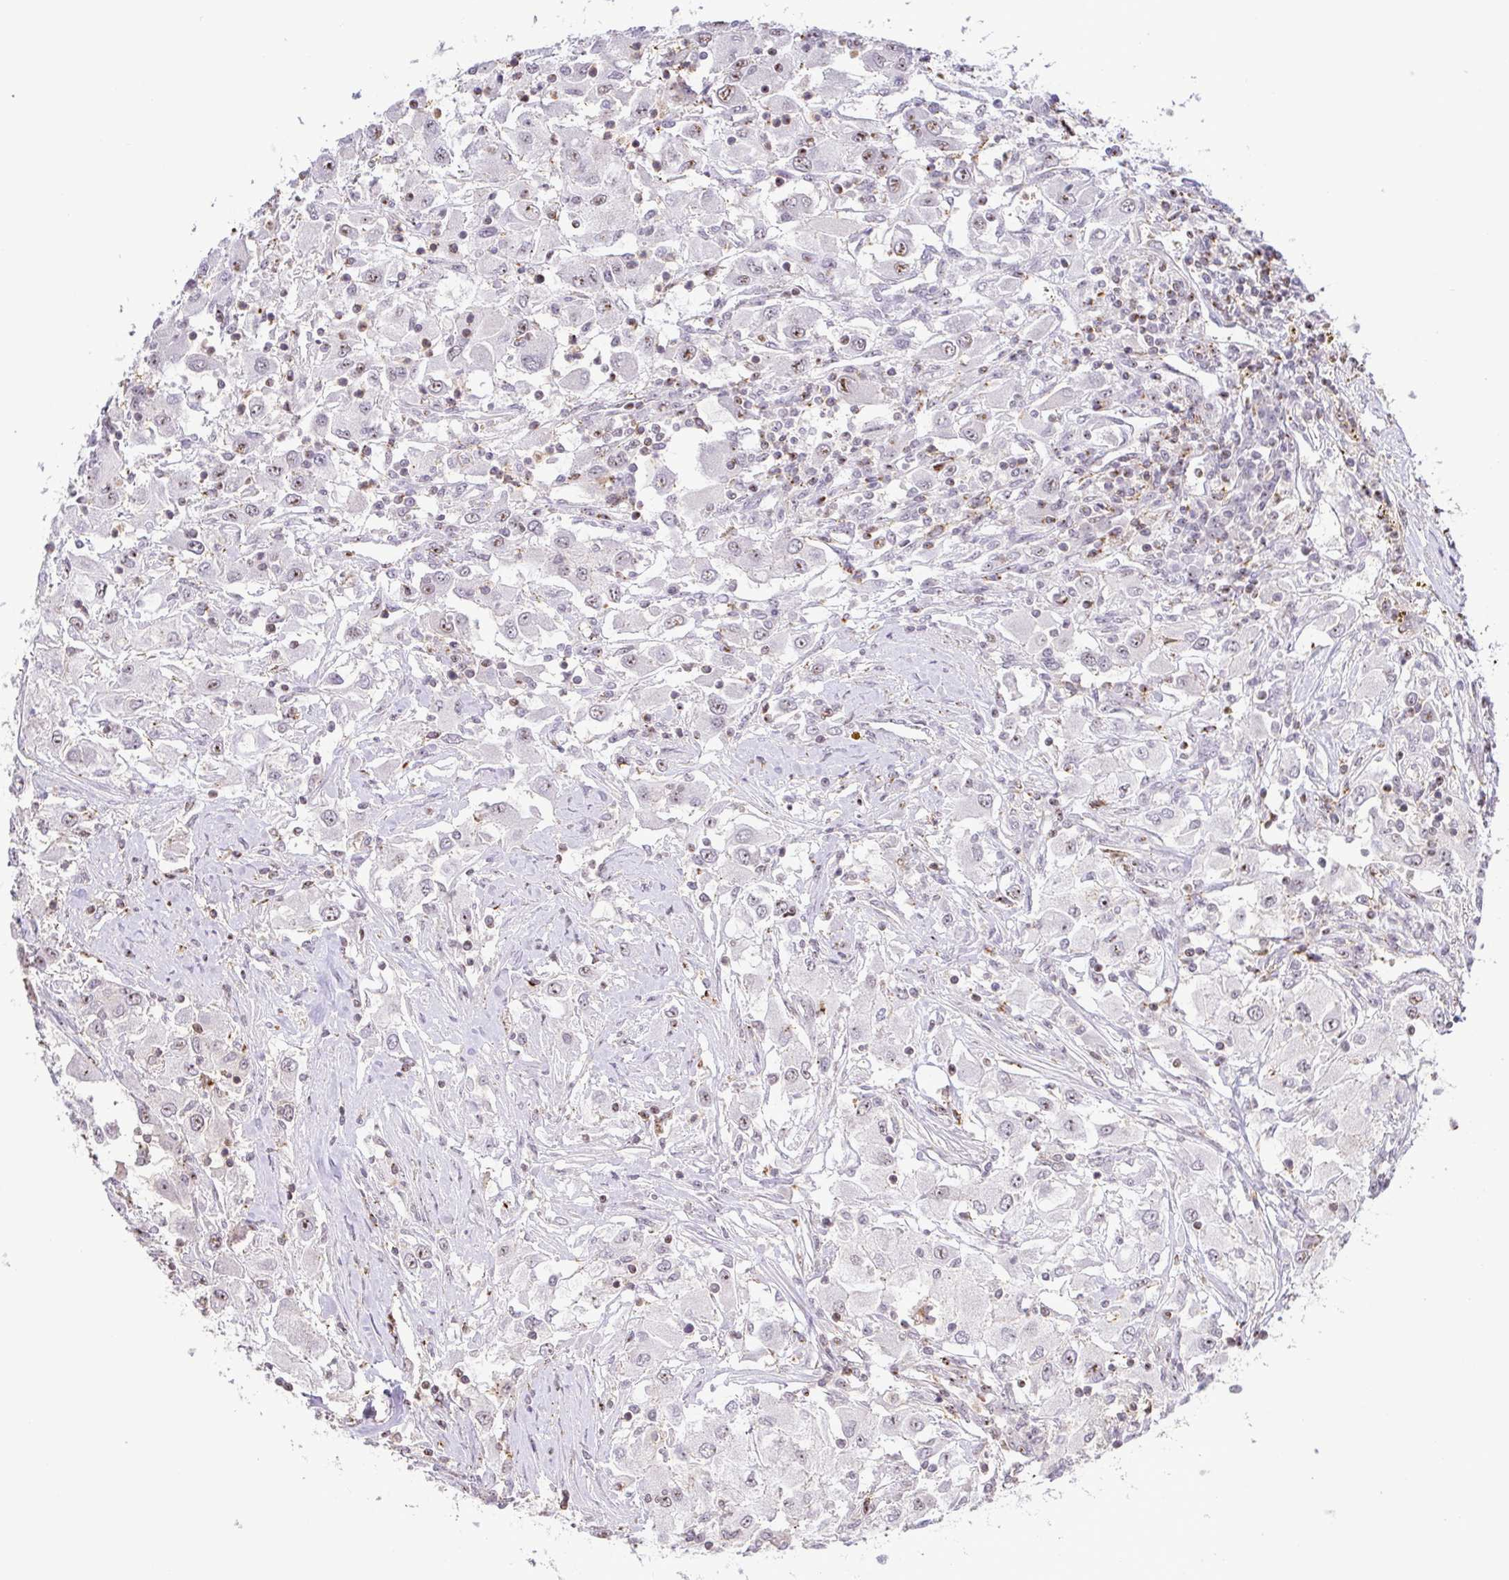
{"staining": {"intensity": "moderate", "quantity": "<25%", "location": "nuclear"}, "tissue": "renal cancer", "cell_type": "Tumor cells", "image_type": "cancer", "snomed": [{"axis": "morphology", "description": "Adenocarcinoma, NOS"}, {"axis": "topography", "description": "Kidney"}], "caption": "Human renal adenocarcinoma stained for a protein (brown) exhibits moderate nuclear positive staining in approximately <25% of tumor cells.", "gene": "RSL24D1", "patient": {"sex": "female", "age": 67}}